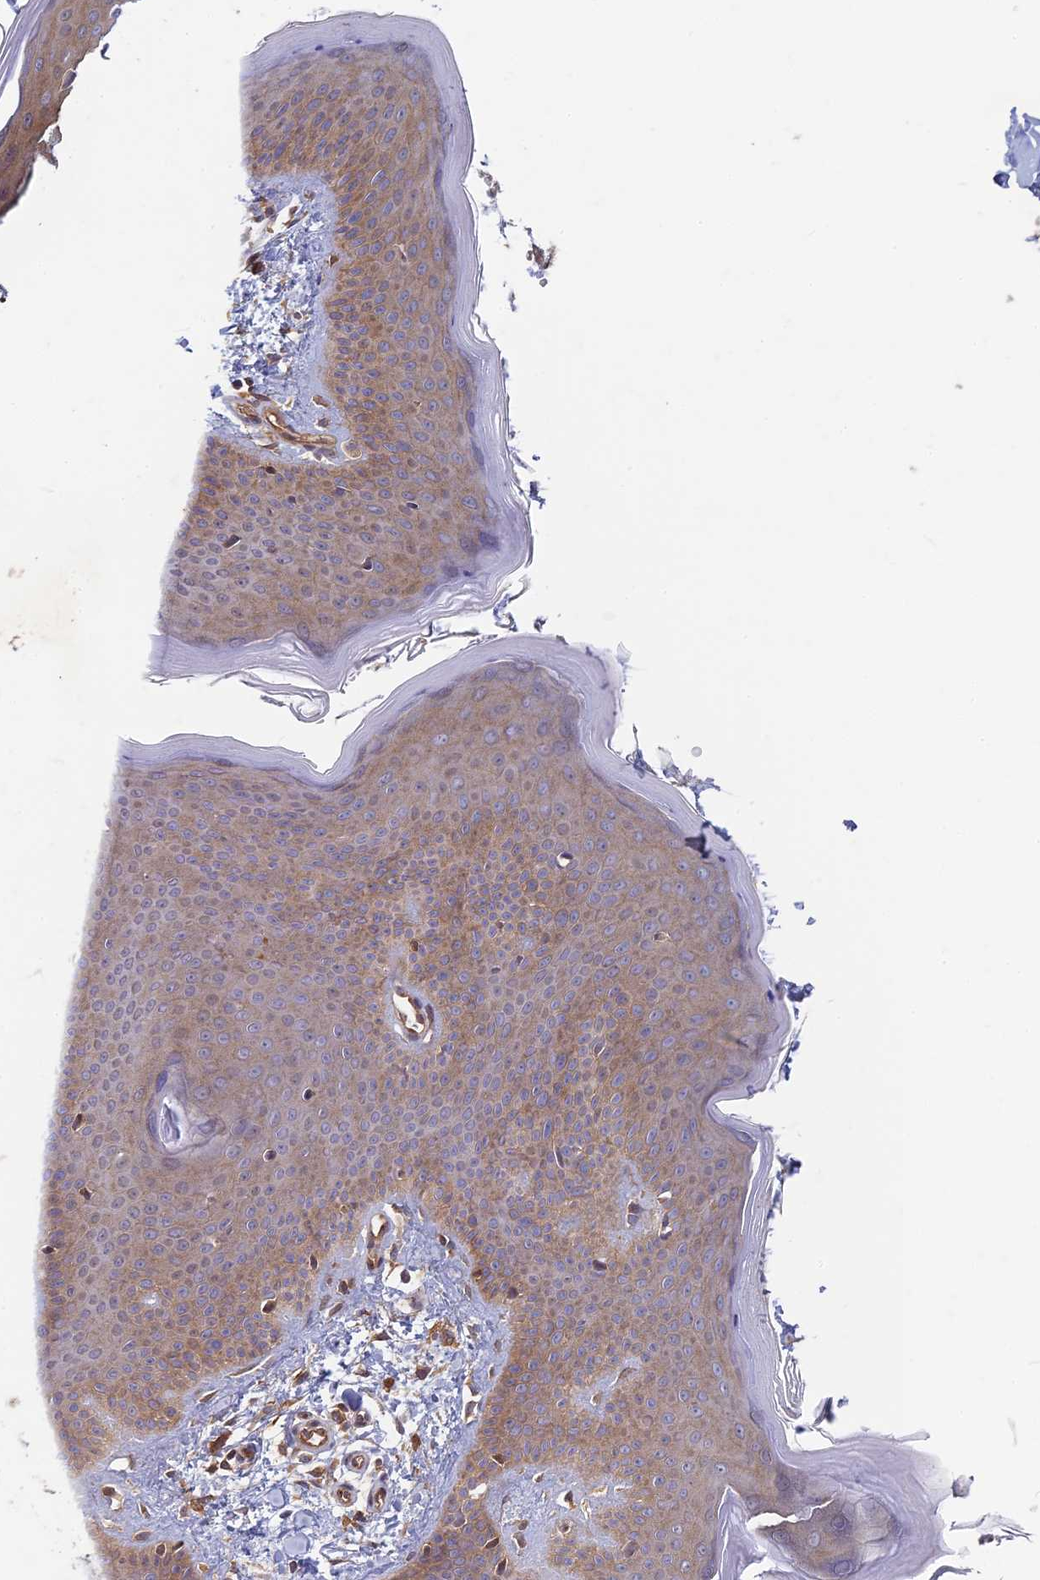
{"staining": {"intensity": "weak", "quantity": ">75%", "location": "cytoplasmic/membranous"}, "tissue": "skin", "cell_type": "Fibroblasts", "image_type": "normal", "snomed": [{"axis": "morphology", "description": "Normal tissue, NOS"}, {"axis": "topography", "description": "Skin"}], "caption": "Protein staining displays weak cytoplasmic/membranous staining in approximately >75% of fibroblasts in normal skin.", "gene": "TCF25", "patient": {"sex": "male", "age": 36}}